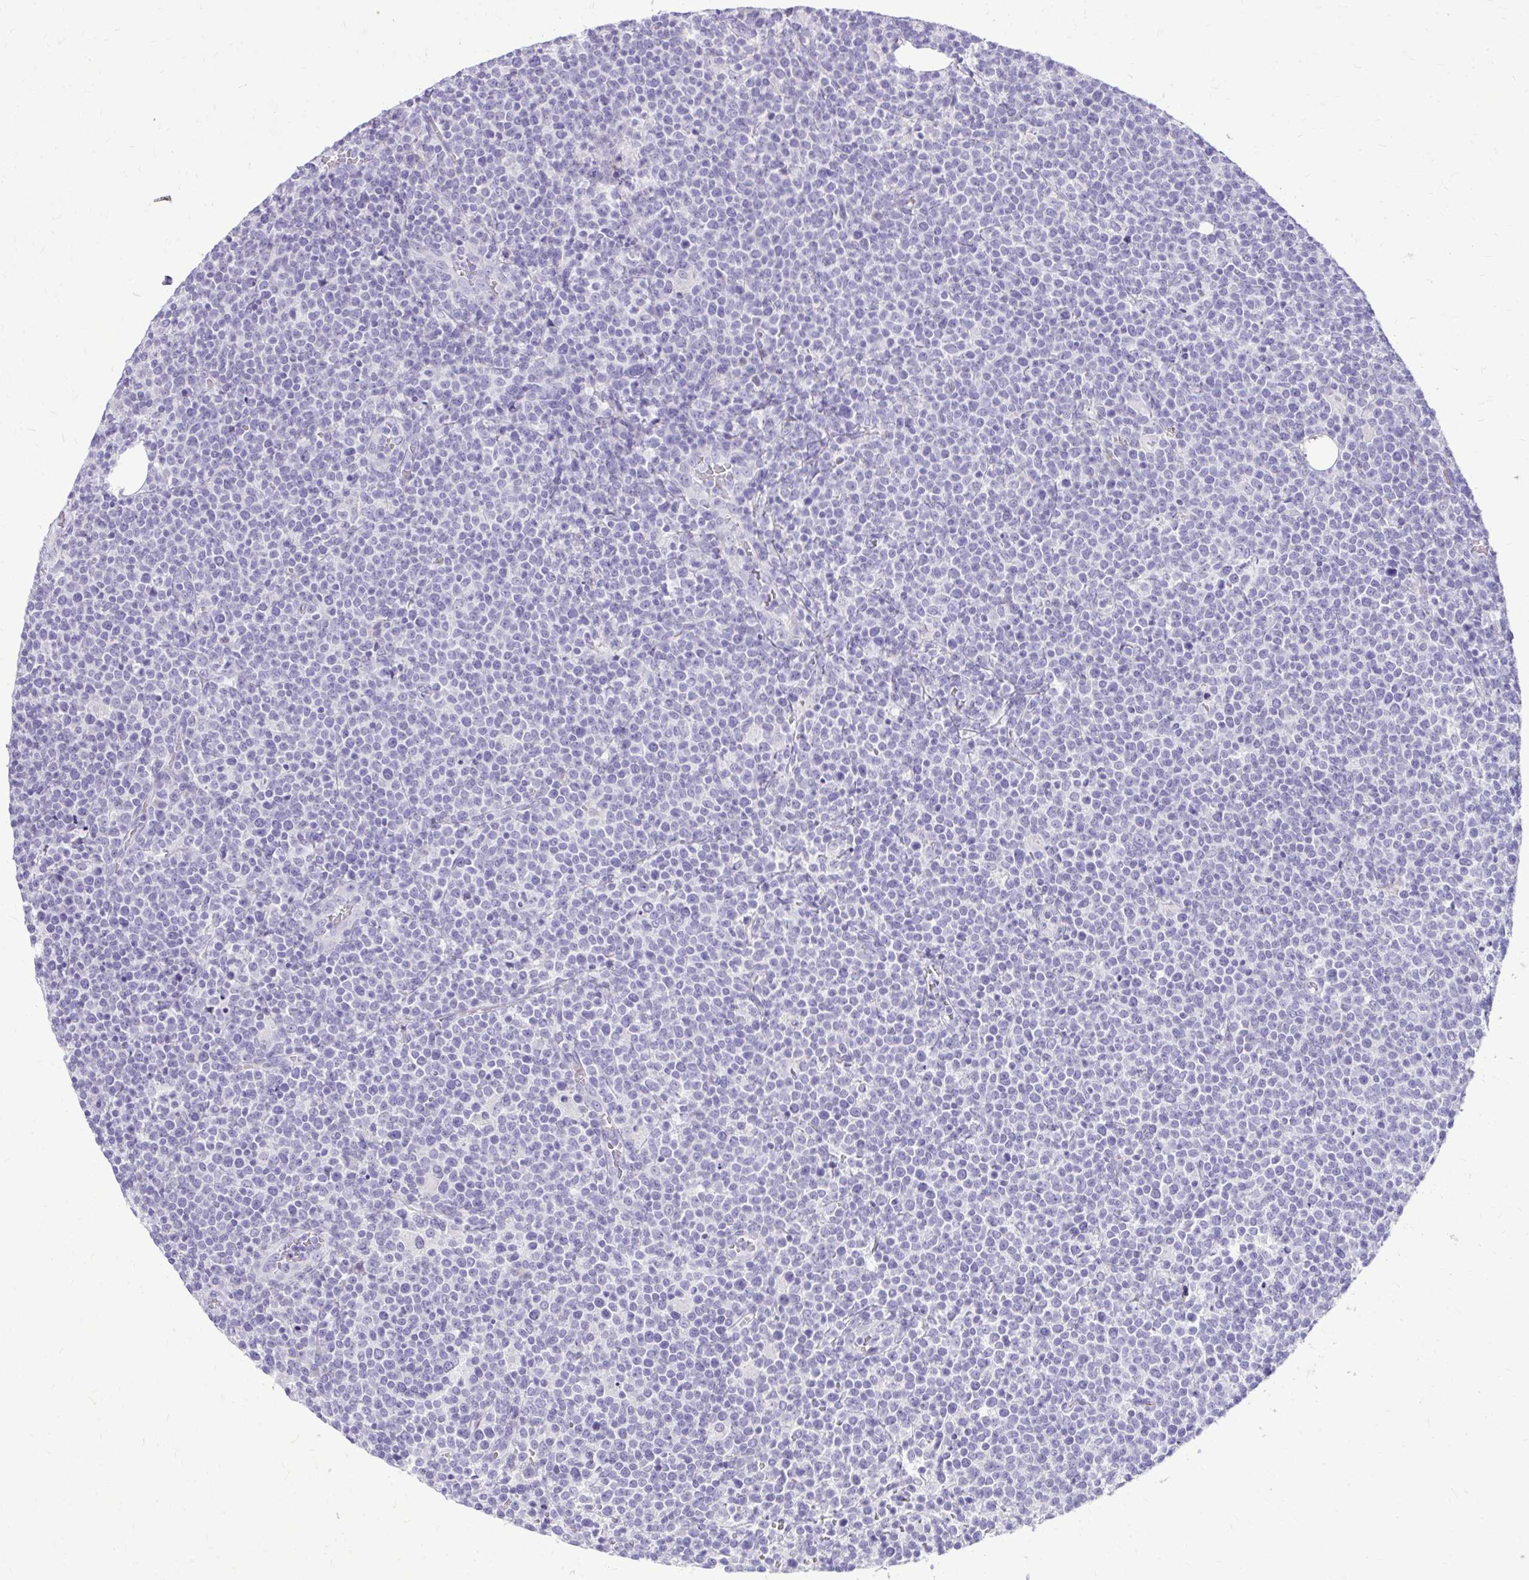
{"staining": {"intensity": "negative", "quantity": "none", "location": "none"}, "tissue": "lymphoma", "cell_type": "Tumor cells", "image_type": "cancer", "snomed": [{"axis": "morphology", "description": "Malignant lymphoma, non-Hodgkin's type, High grade"}, {"axis": "topography", "description": "Lymph node"}], "caption": "Tumor cells show no significant protein positivity in lymphoma.", "gene": "BCL6B", "patient": {"sex": "male", "age": 61}}